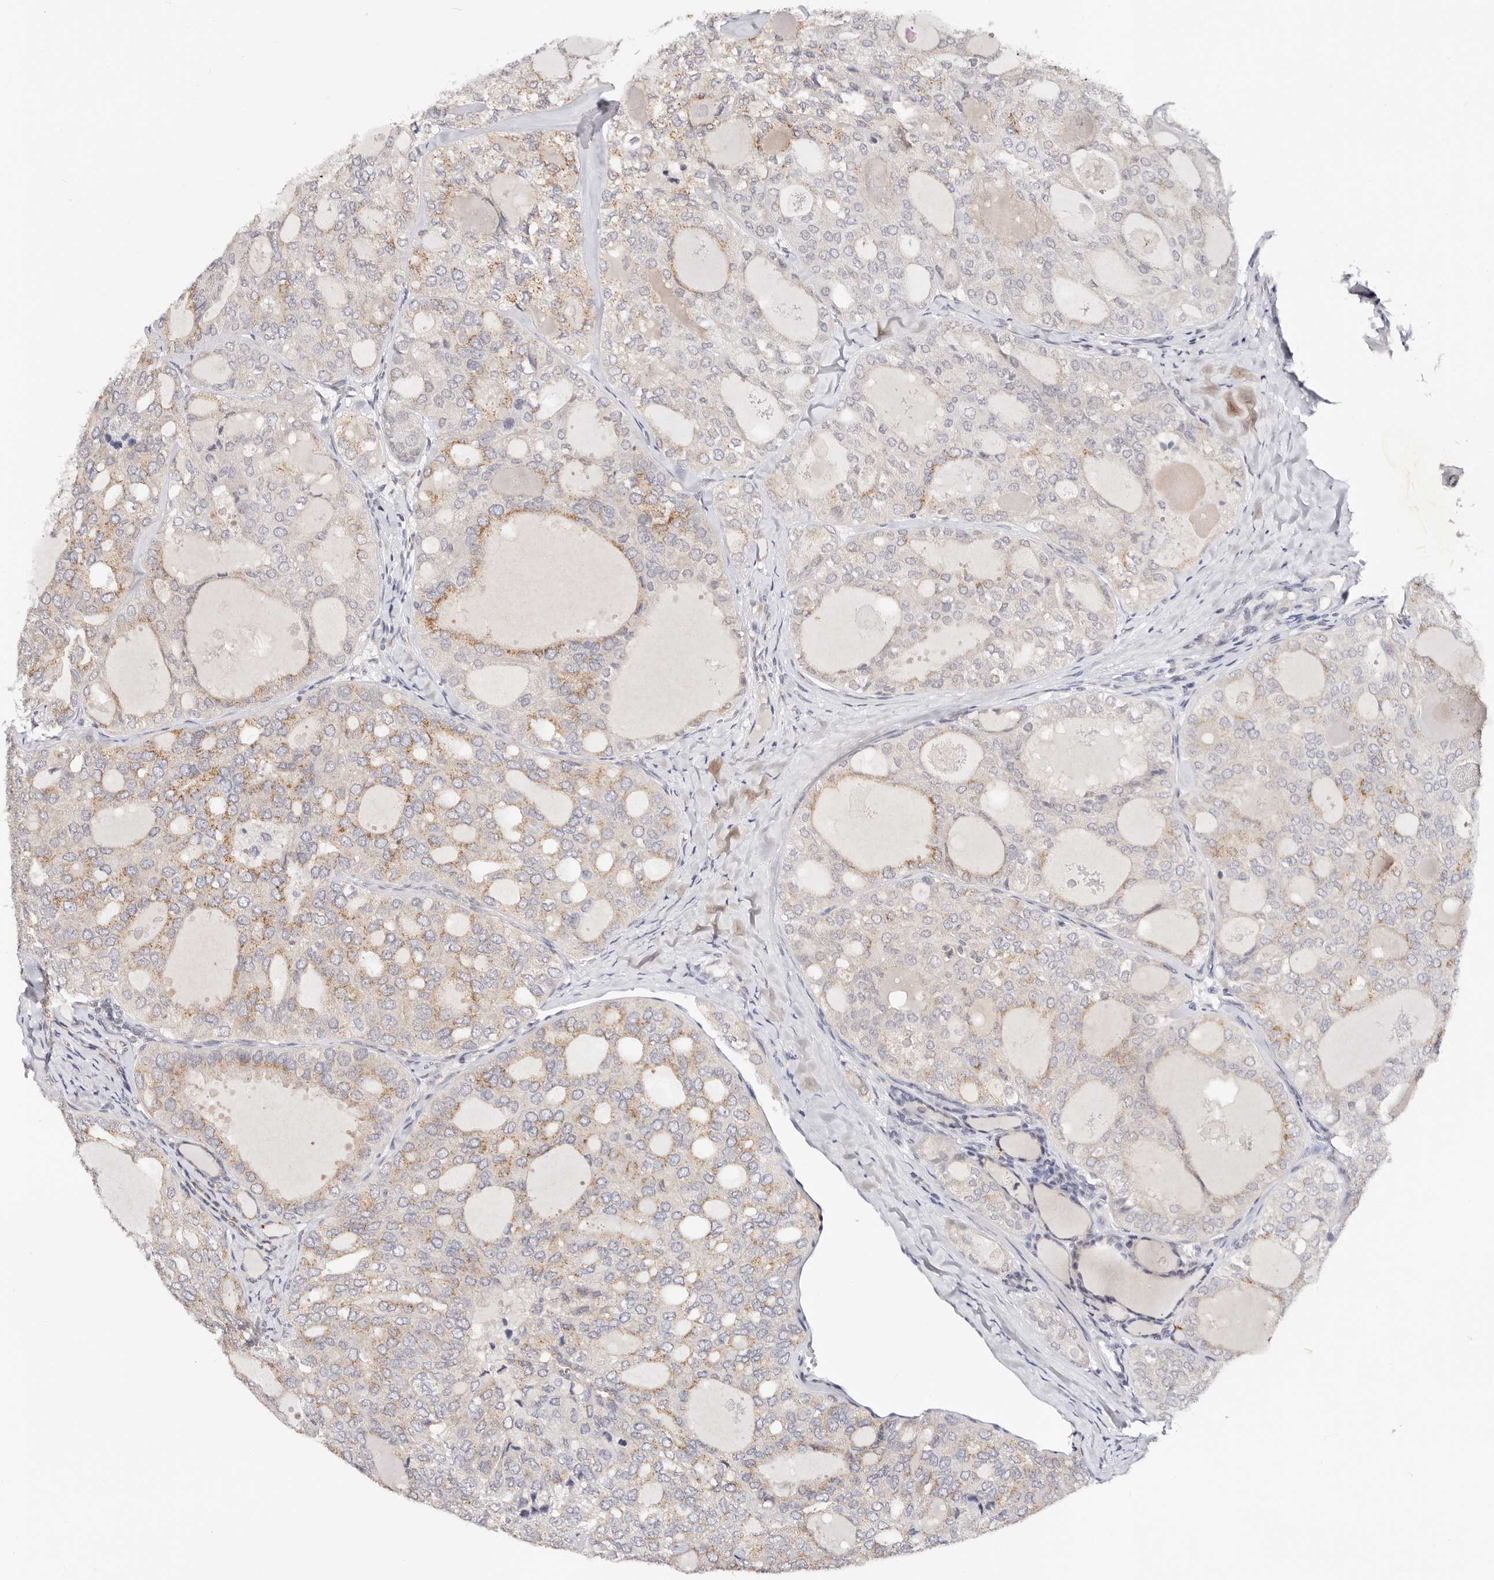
{"staining": {"intensity": "moderate", "quantity": "25%-75%", "location": "cytoplasmic/membranous"}, "tissue": "thyroid cancer", "cell_type": "Tumor cells", "image_type": "cancer", "snomed": [{"axis": "morphology", "description": "Follicular adenoma carcinoma, NOS"}, {"axis": "topography", "description": "Thyroid gland"}], "caption": "Protein staining displays moderate cytoplasmic/membranous positivity in about 25%-75% of tumor cells in follicular adenoma carcinoma (thyroid).", "gene": "VIPAS39", "patient": {"sex": "male", "age": 75}}